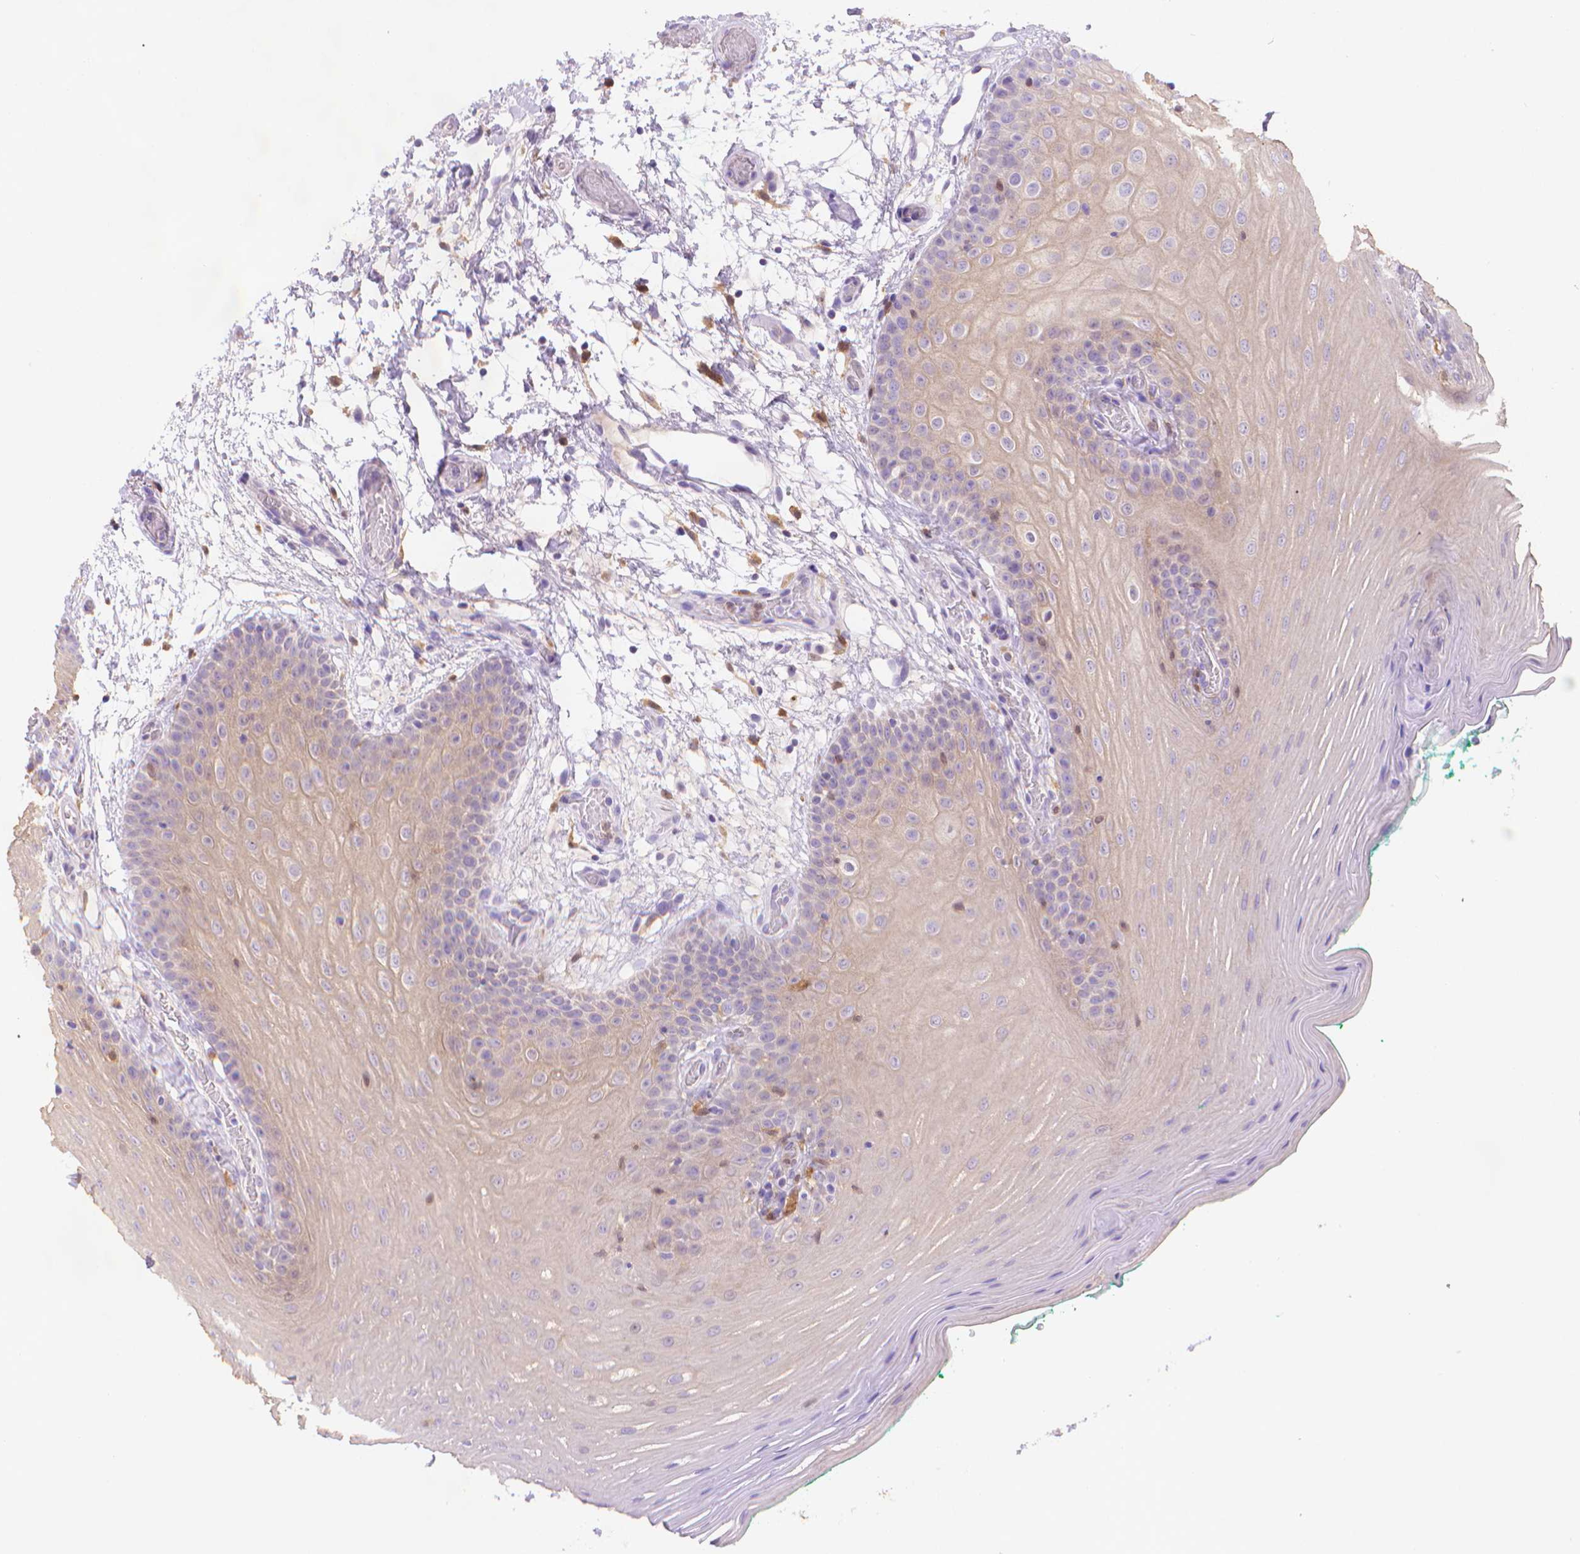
{"staining": {"intensity": "negative", "quantity": "none", "location": "none"}, "tissue": "oral mucosa", "cell_type": "Squamous epithelial cells", "image_type": "normal", "snomed": [{"axis": "morphology", "description": "Normal tissue, NOS"}, {"axis": "morphology", "description": "Squamous cell carcinoma, NOS"}, {"axis": "topography", "description": "Oral tissue"}, {"axis": "topography", "description": "Head-Neck"}], "caption": "Squamous epithelial cells show no significant staining in unremarkable oral mucosa. (Brightfield microscopy of DAB immunohistochemistry (IHC) at high magnification).", "gene": "FGD2", "patient": {"sex": "male", "age": 78}}